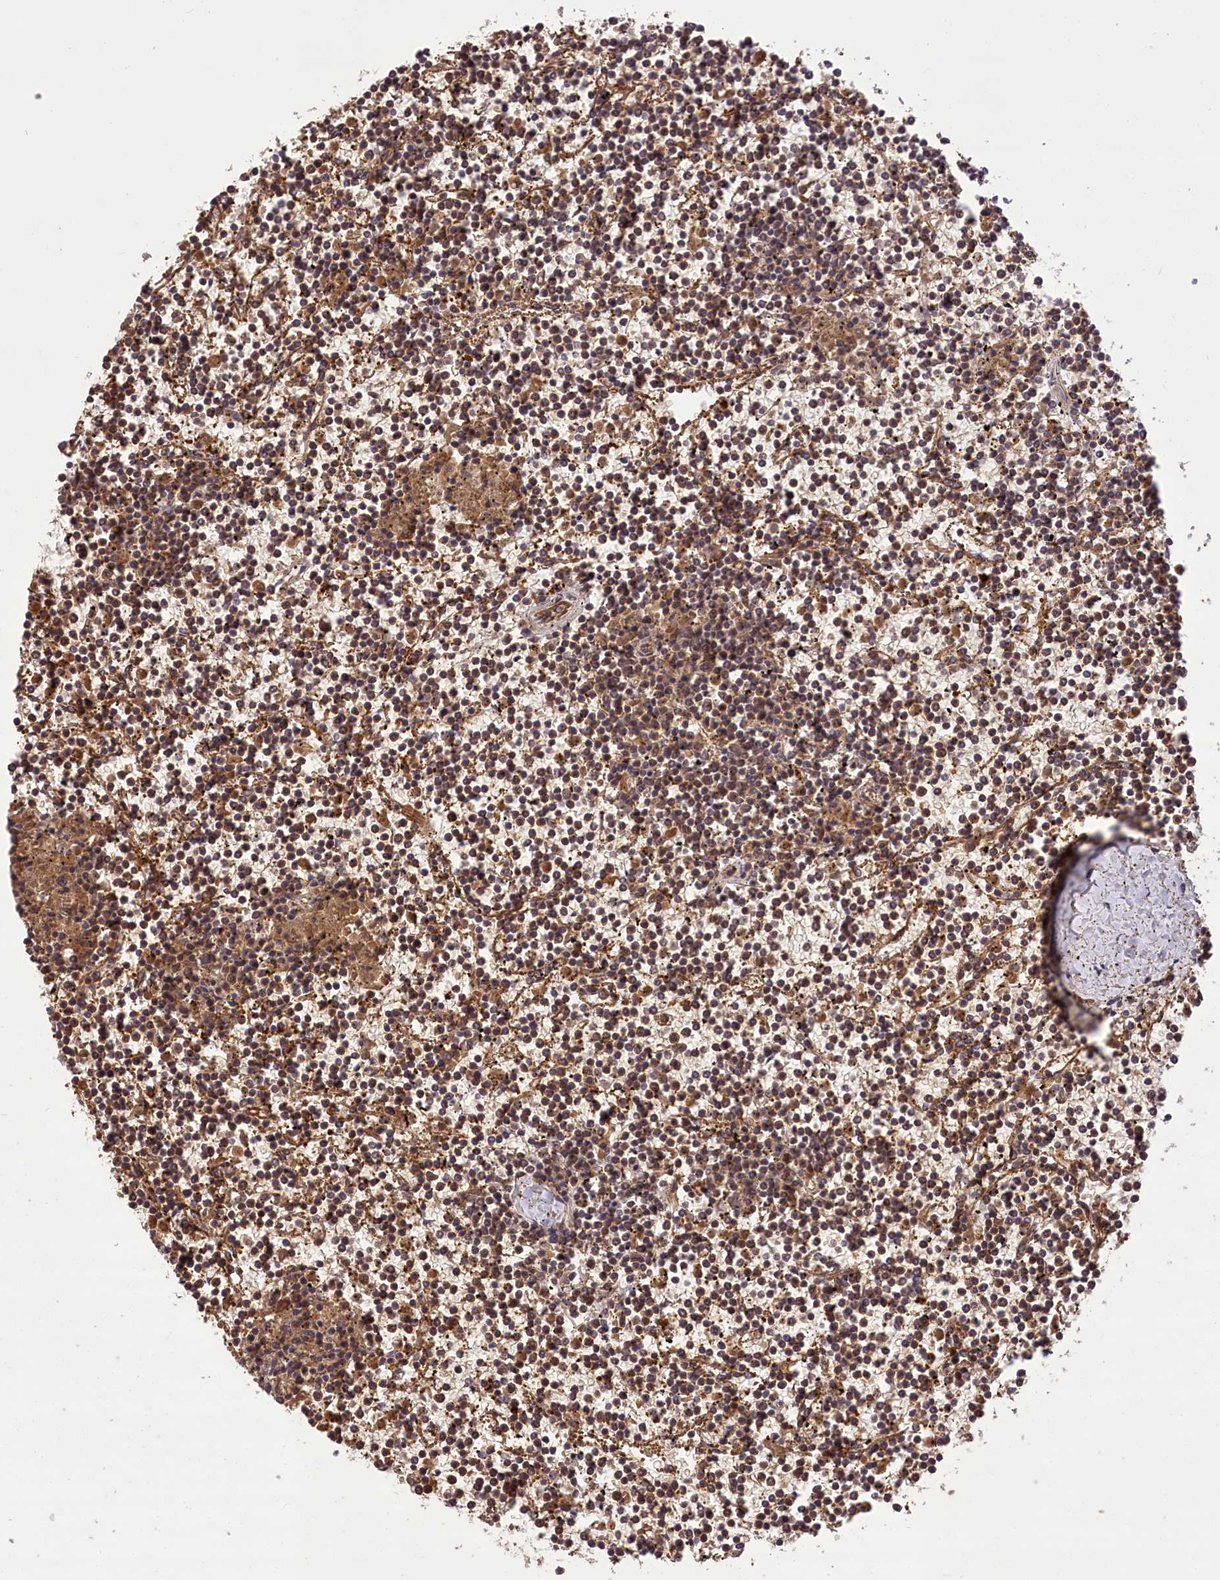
{"staining": {"intensity": "moderate", "quantity": ">75%", "location": "cytoplasmic/membranous"}, "tissue": "lymphoma", "cell_type": "Tumor cells", "image_type": "cancer", "snomed": [{"axis": "morphology", "description": "Malignant lymphoma, non-Hodgkin's type, Low grade"}, {"axis": "topography", "description": "Spleen"}], "caption": "IHC photomicrograph of neoplastic tissue: low-grade malignant lymphoma, non-Hodgkin's type stained using IHC reveals medium levels of moderate protein expression localized specifically in the cytoplasmic/membranous of tumor cells, appearing as a cytoplasmic/membranous brown color.", "gene": "CARD19", "patient": {"sex": "female", "age": 19}}